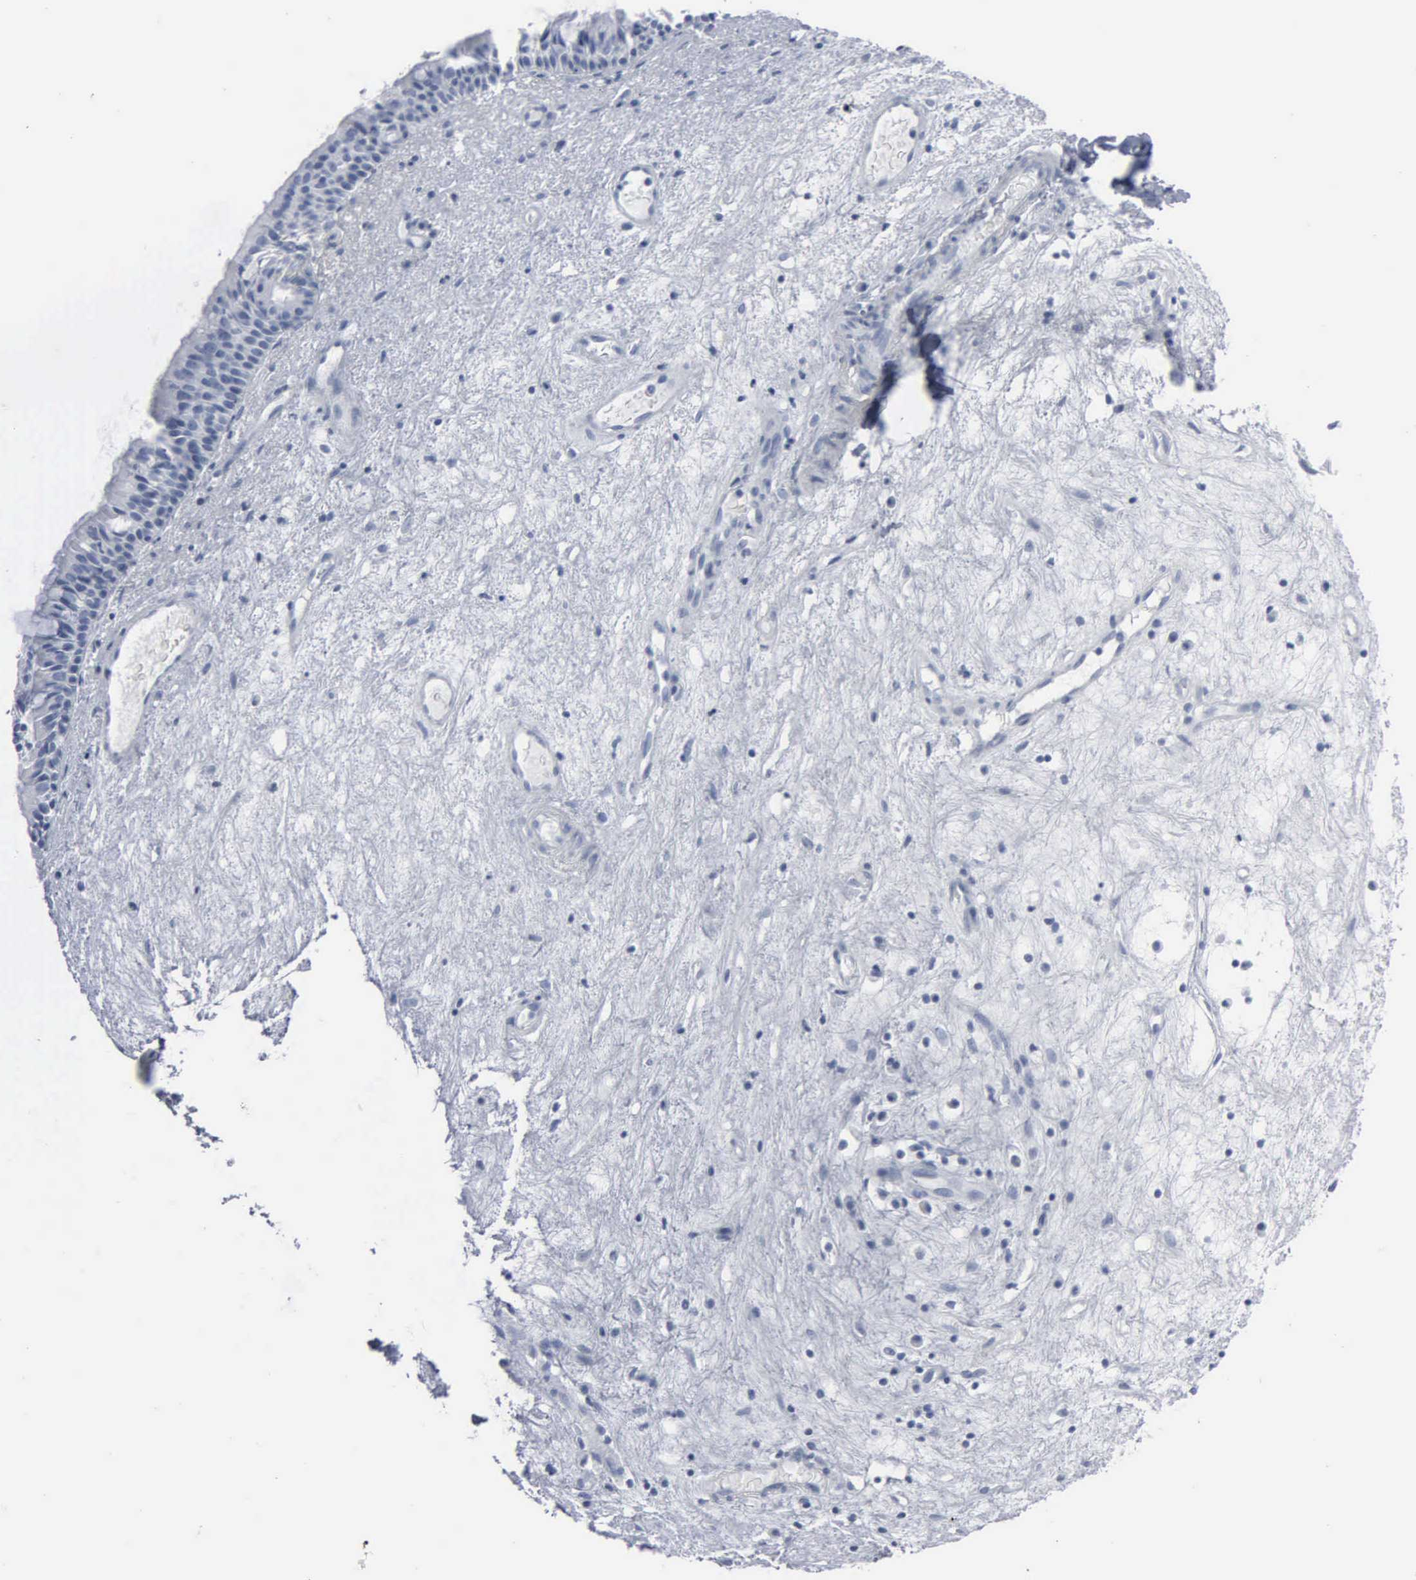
{"staining": {"intensity": "negative", "quantity": "none", "location": "none"}, "tissue": "nasopharynx", "cell_type": "Respiratory epithelial cells", "image_type": "normal", "snomed": [{"axis": "morphology", "description": "Normal tissue, NOS"}, {"axis": "topography", "description": "Nasopharynx"}], "caption": "The photomicrograph reveals no staining of respiratory epithelial cells in benign nasopharynx.", "gene": "DMD", "patient": {"sex": "female", "age": 78}}